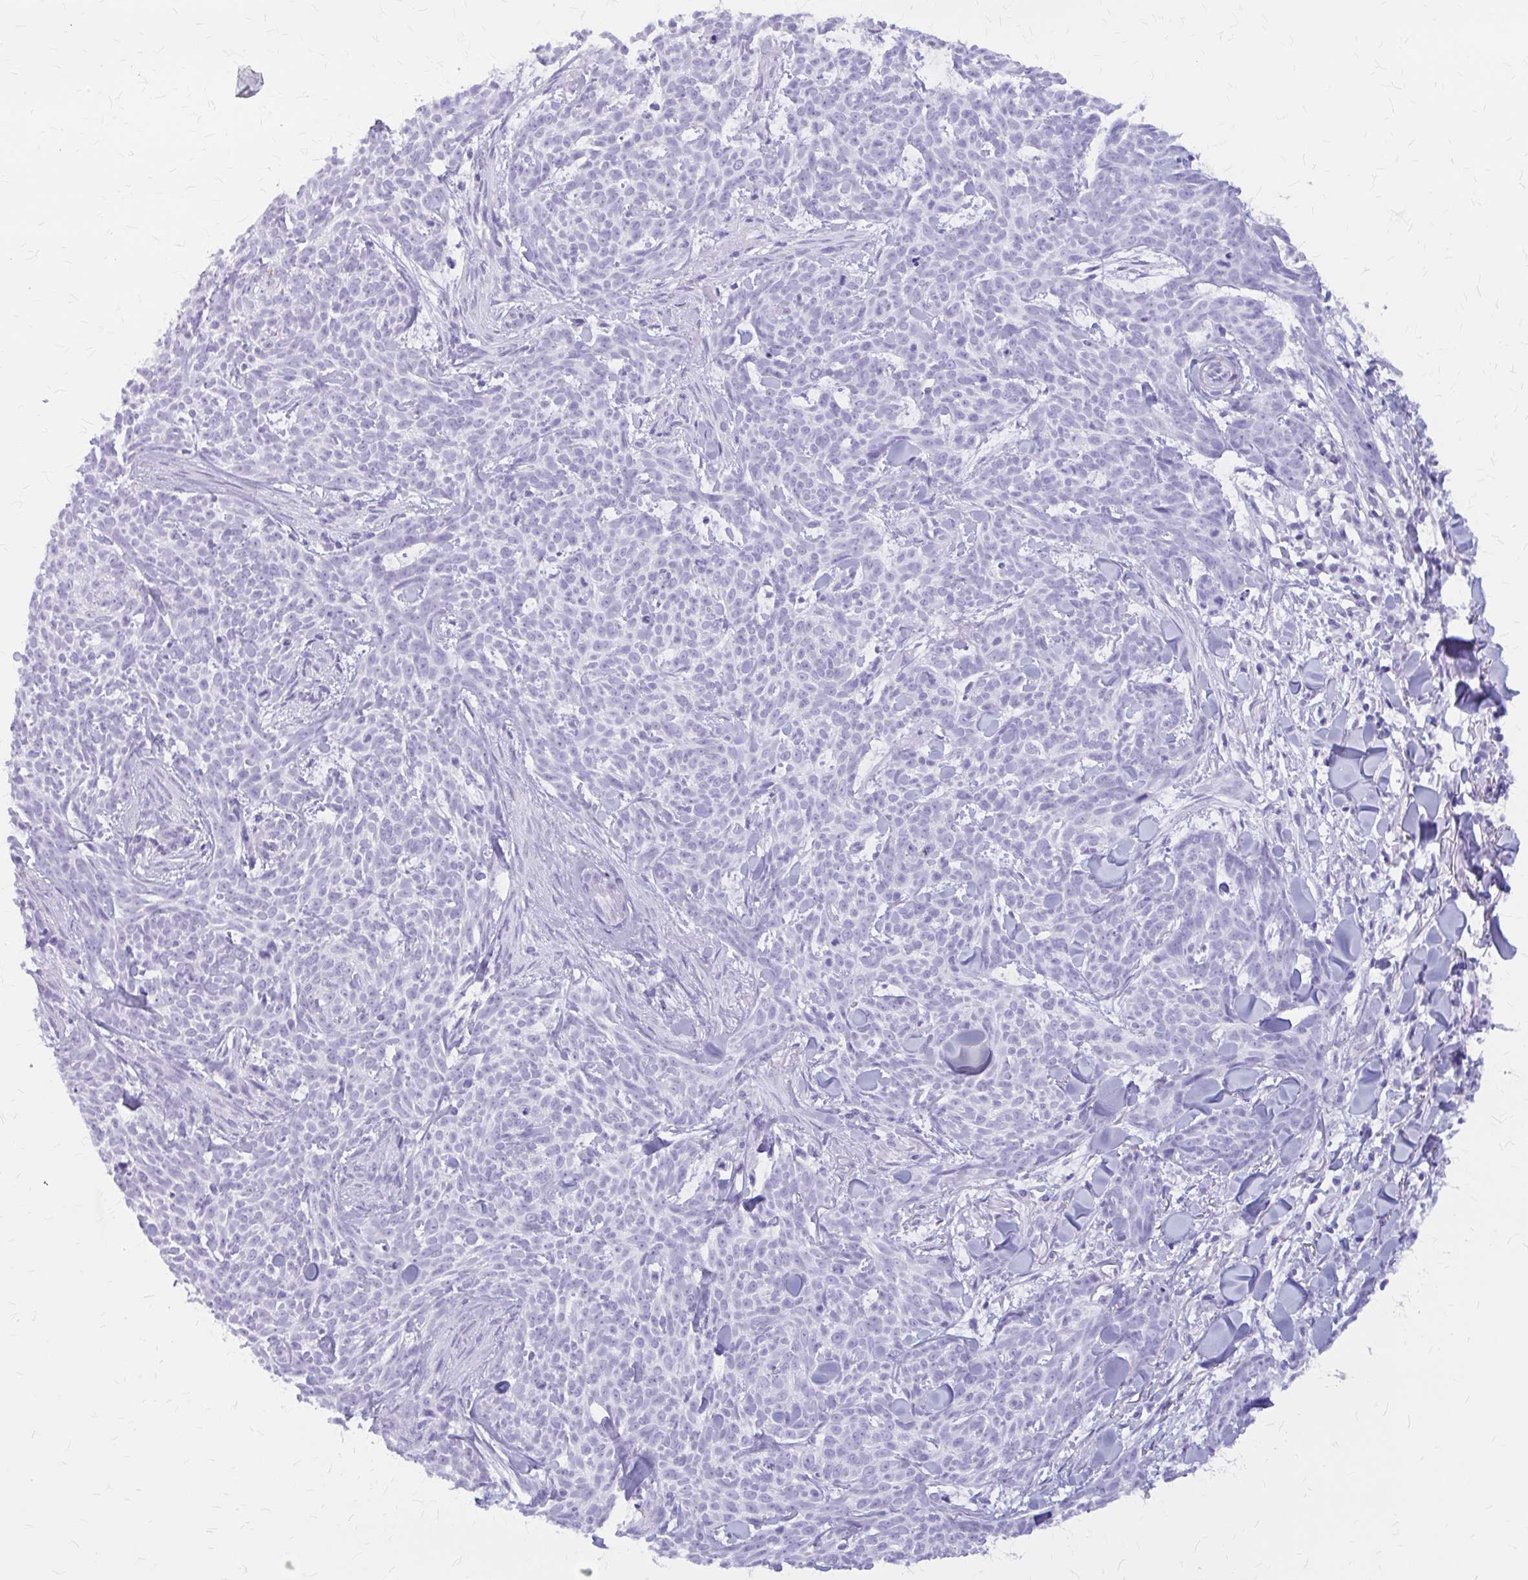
{"staining": {"intensity": "negative", "quantity": "none", "location": "none"}, "tissue": "skin cancer", "cell_type": "Tumor cells", "image_type": "cancer", "snomed": [{"axis": "morphology", "description": "Basal cell carcinoma"}, {"axis": "topography", "description": "Skin"}], "caption": "Tumor cells show no significant protein staining in basal cell carcinoma (skin).", "gene": "KLHDC7A", "patient": {"sex": "female", "age": 93}}